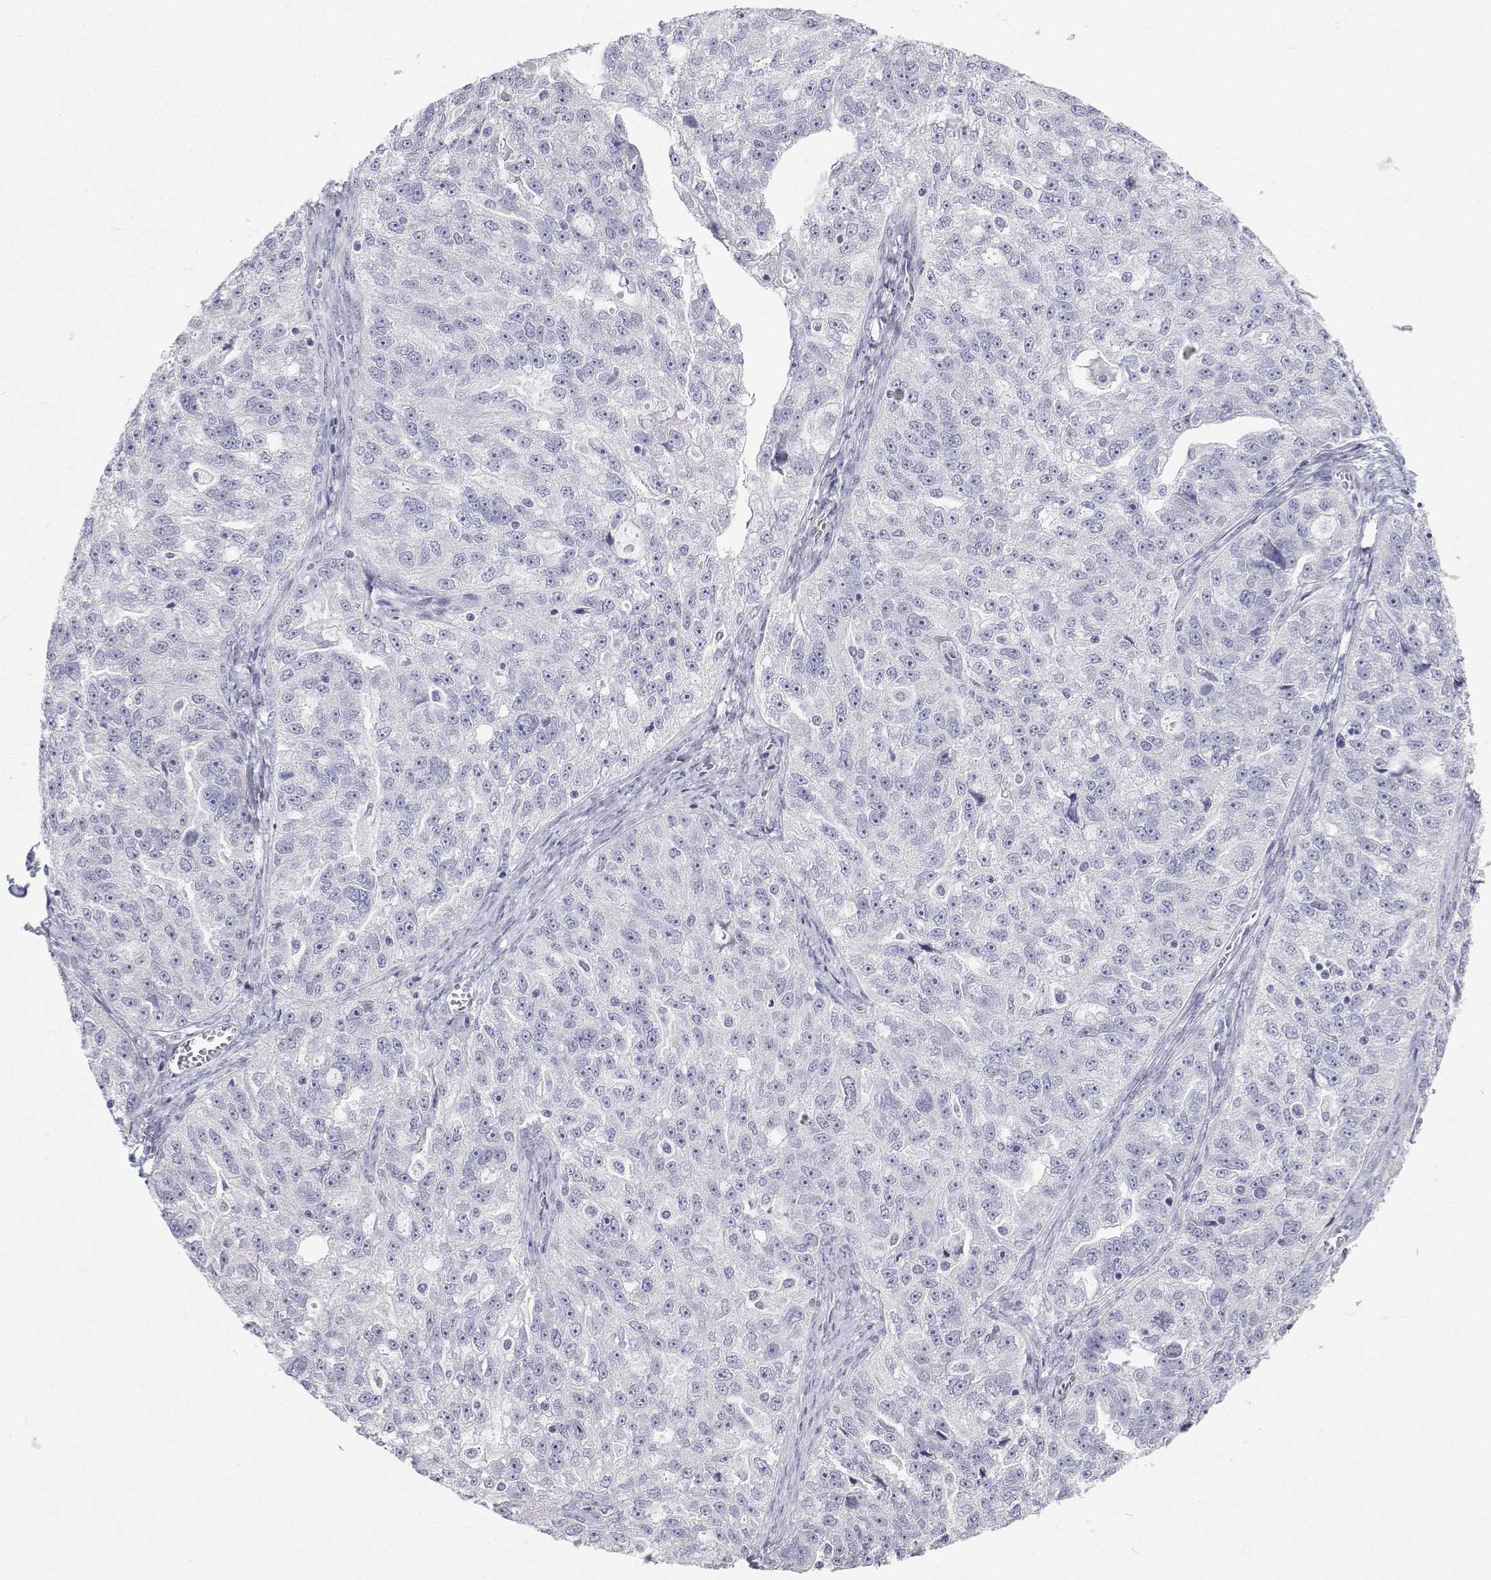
{"staining": {"intensity": "negative", "quantity": "none", "location": "none"}, "tissue": "ovarian cancer", "cell_type": "Tumor cells", "image_type": "cancer", "snomed": [{"axis": "morphology", "description": "Cystadenocarcinoma, serous, NOS"}, {"axis": "topography", "description": "Ovary"}], "caption": "This is an IHC image of ovarian serous cystadenocarcinoma. There is no expression in tumor cells.", "gene": "TTN", "patient": {"sex": "female", "age": 51}}